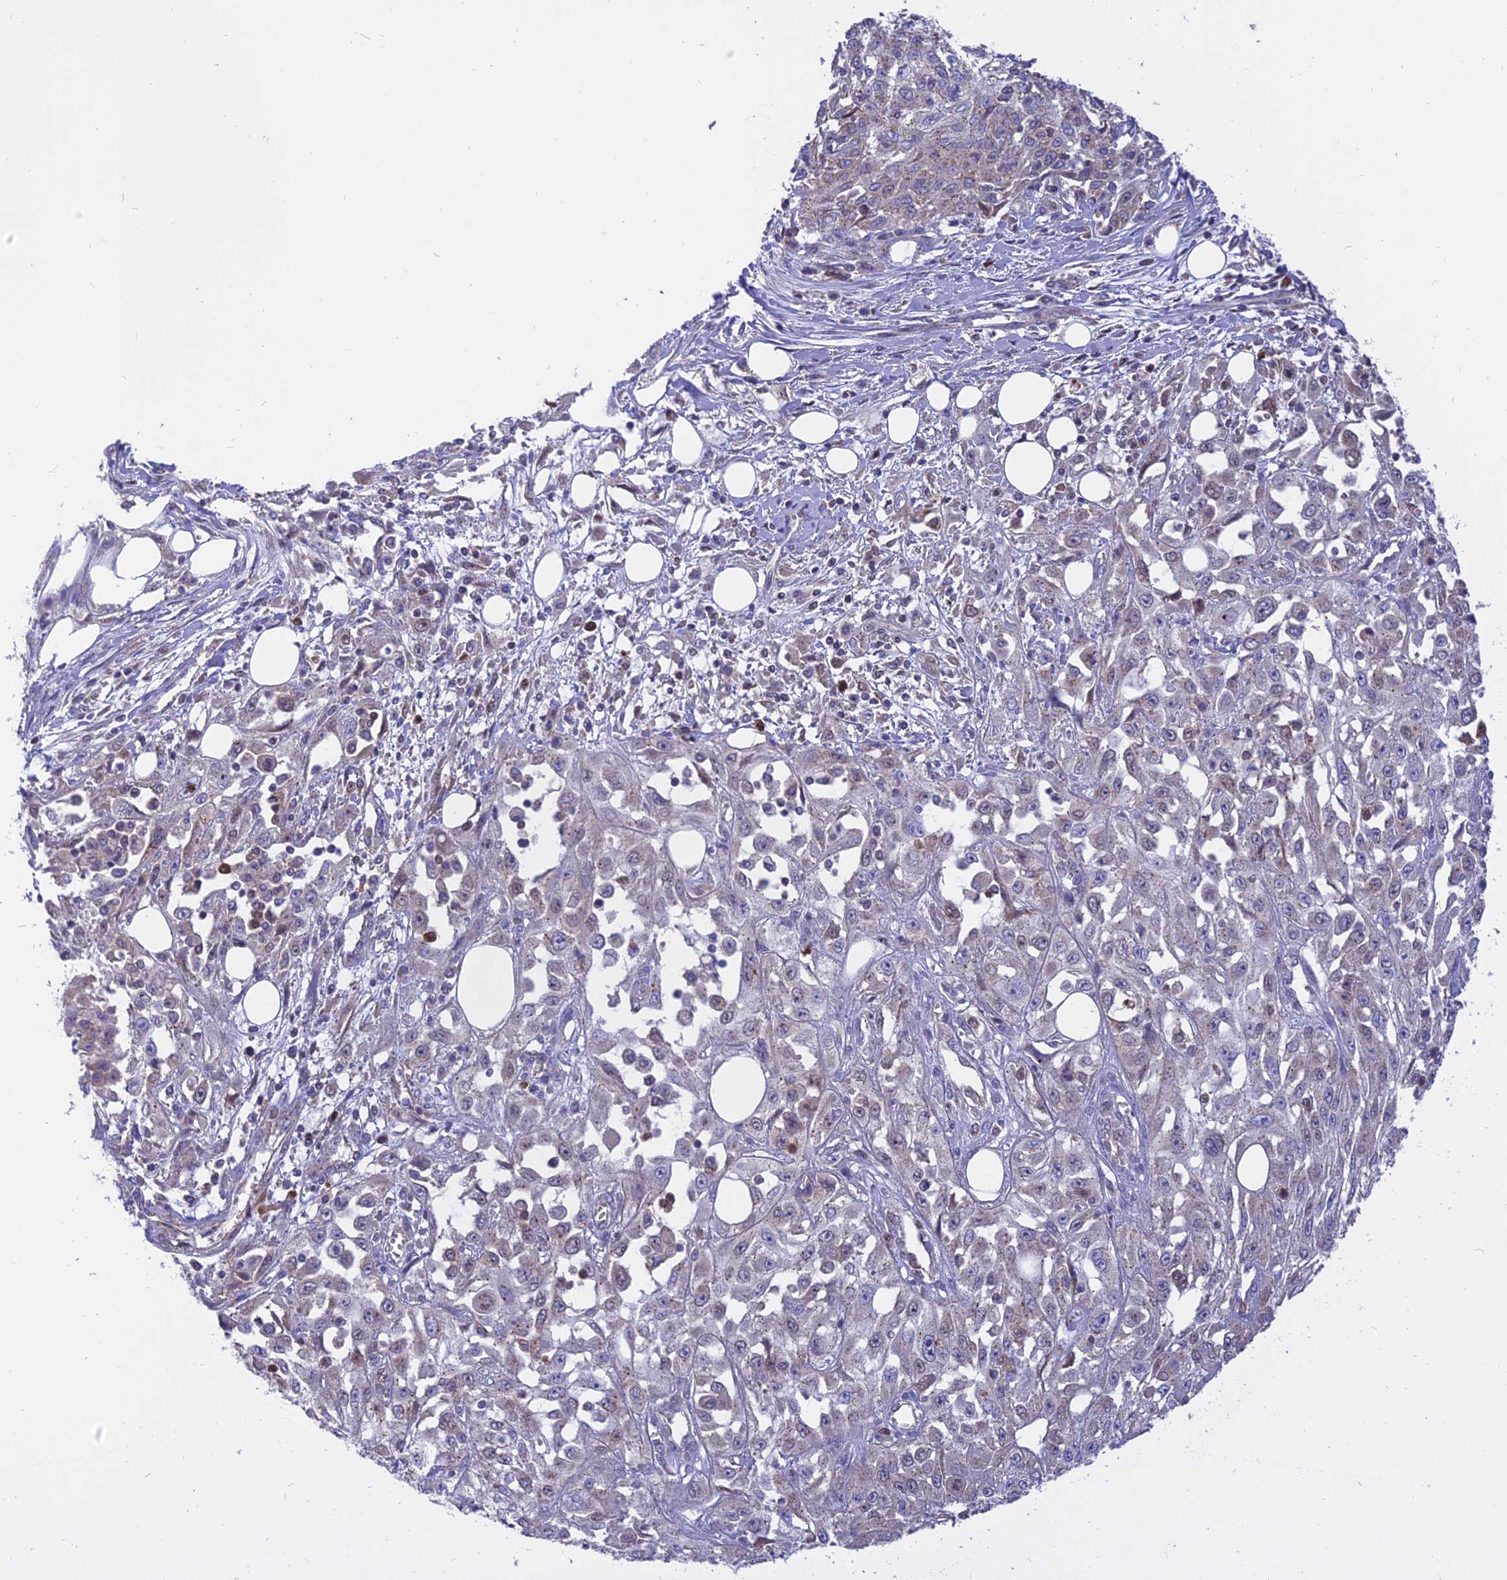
{"staining": {"intensity": "negative", "quantity": "none", "location": "none"}, "tissue": "skin cancer", "cell_type": "Tumor cells", "image_type": "cancer", "snomed": [{"axis": "morphology", "description": "Squamous cell carcinoma, NOS"}, {"axis": "morphology", "description": "Squamous cell carcinoma, metastatic, NOS"}, {"axis": "topography", "description": "Skin"}, {"axis": "topography", "description": "Lymph node"}], "caption": "Photomicrograph shows no protein staining in tumor cells of skin cancer tissue.", "gene": "CENPV", "patient": {"sex": "male", "age": 75}}